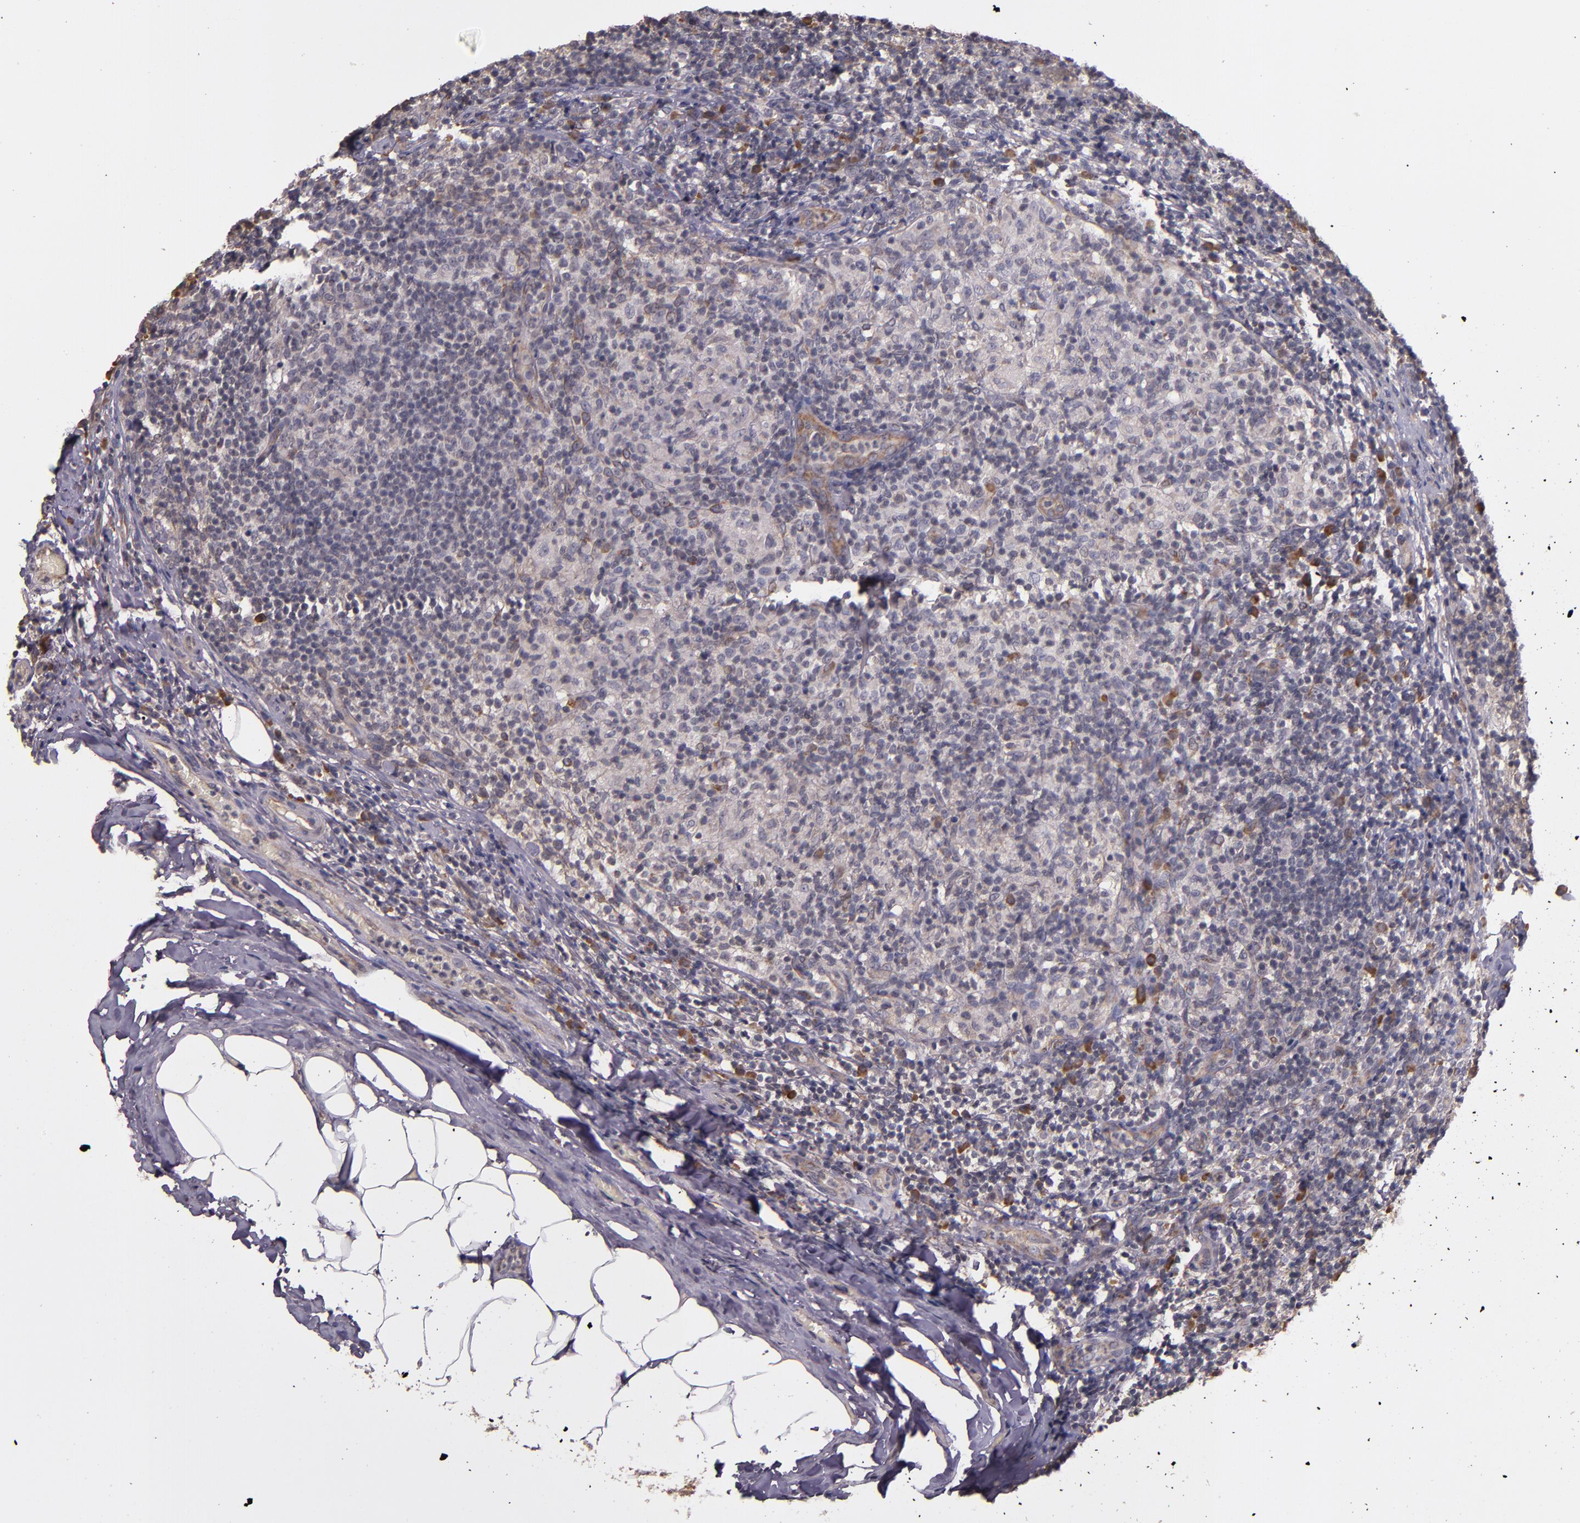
{"staining": {"intensity": "moderate", "quantity": "<25%", "location": "cytoplasmic/membranous"}, "tissue": "lymph node", "cell_type": "Germinal center cells", "image_type": "normal", "snomed": [{"axis": "morphology", "description": "Normal tissue, NOS"}, {"axis": "morphology", "description": "Inflammation, NOS"}, {"axis": "topography", "description": "Lymph node"}], "caption": "Protein positivity by immunohistochemistry shows moderate cytoplasmic/membranous staining in about <25% of germinal center cells in benign lymph node.", "gene": "PRAF2", "patient": {"sex": "male", "age": 46}}